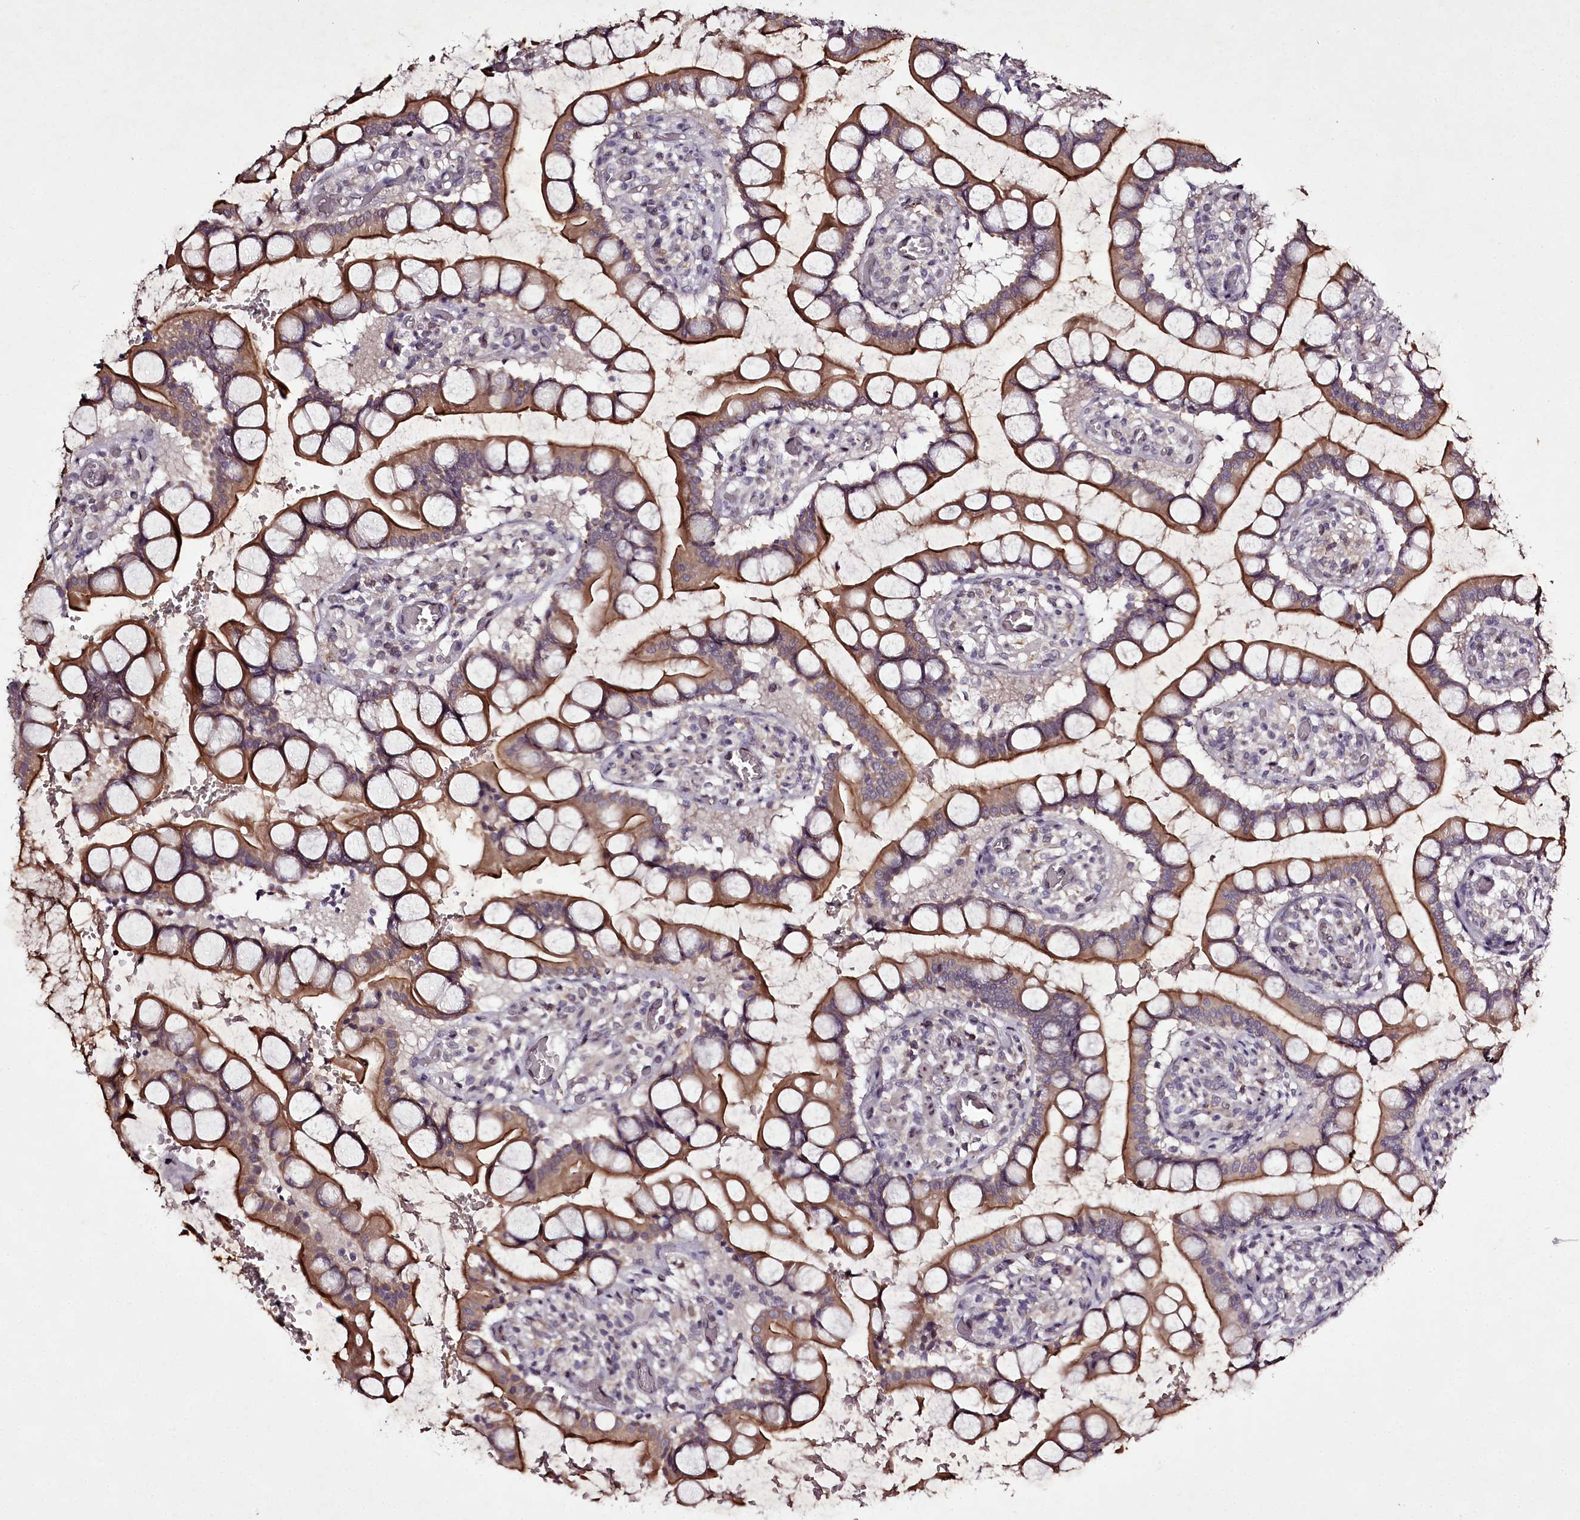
{"staining": {"intensity": "strong", "quantity": "25%-75%", "location": "cytoplasmic/membranous"}, "tissue": "small intestine", "cell_type": "Glandular cells", "image_type": "normal", "snomed": [{"axis": "morphology", "description": "Normal tissue, NOS"}, {"axis": "topography", "description": "Small intestine"}], "caption": "A high amount of strong cytoplasmic/membranous expression is present in about 25%-75% of glandular cells in unremarkable small intestine. Using DAB (3,3'-diaminobenzidine) (brown) and hematoxylin (blue) stains, captured at high magnification using brightfield microscopy.", "gene": "RBMXL2", "patient": {"sex": "male", "age": 52}}